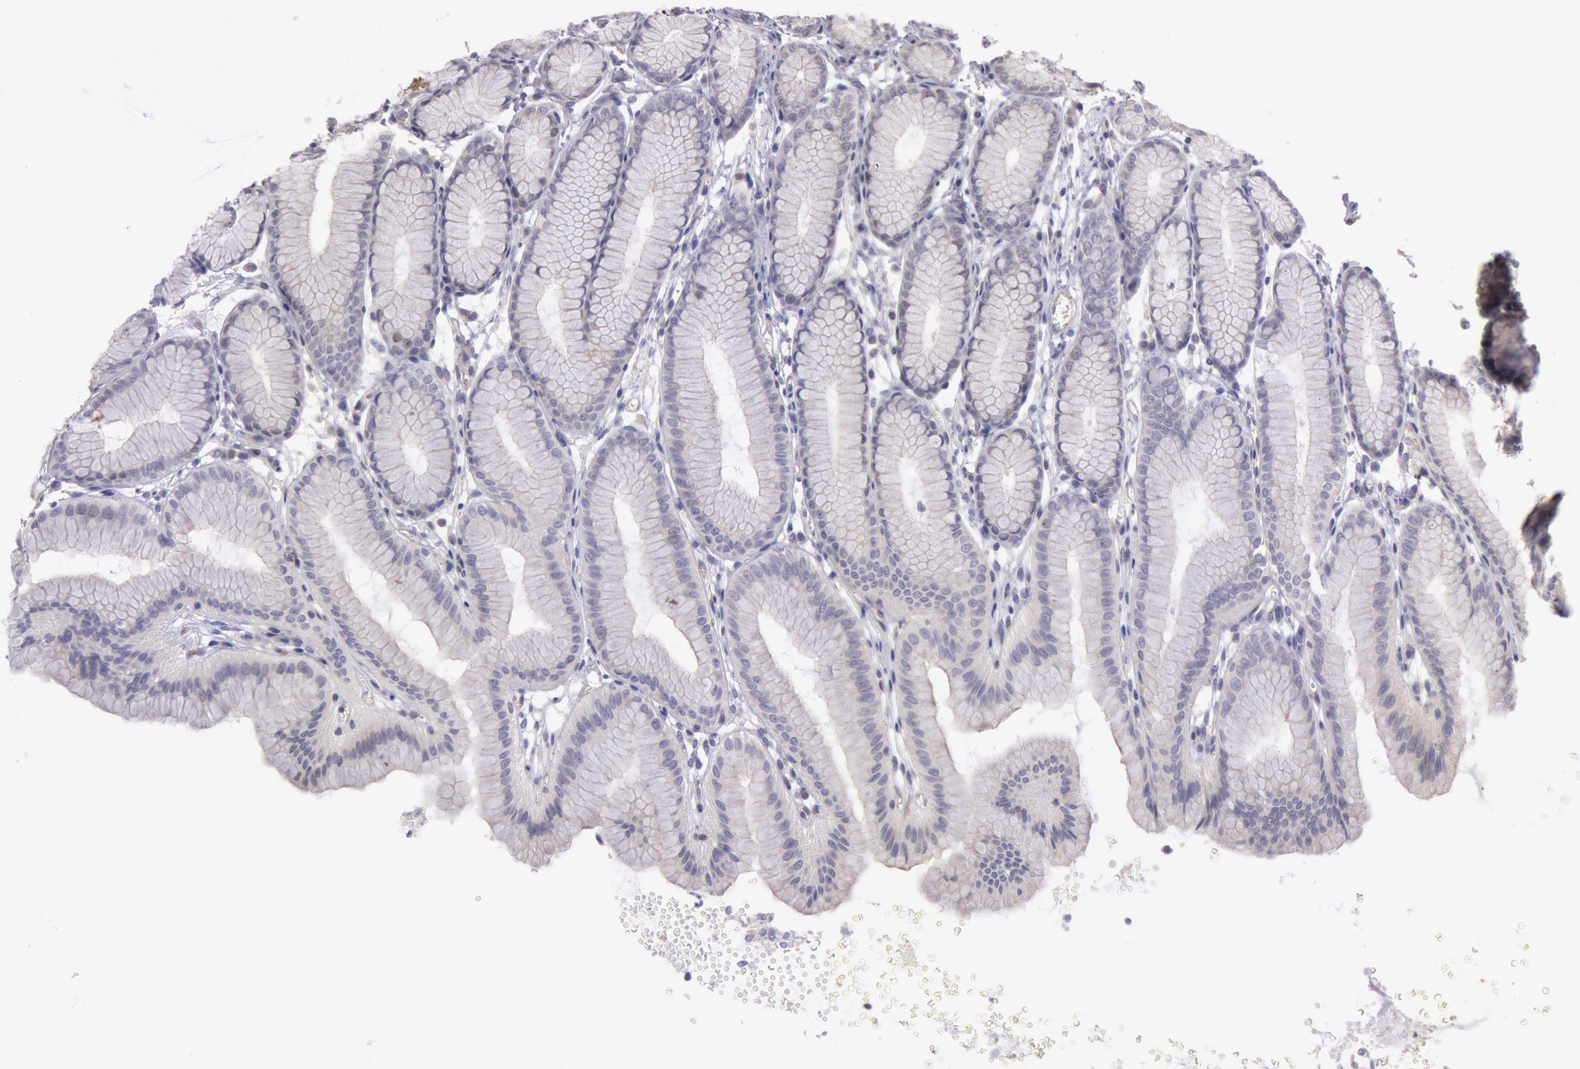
{"staining": {"intensity": "negative", "quantity": "none", "location": "none"}, "tissue": "stomach", "cell_type": "Glandular cells", "image_type": "normal", "snomed": [{"axis": "morphology", "description": "Normal tissue, NOS"}, {"axis": "topography", "description": "Stomach"}], "caption": "DAB immunohistochemical staining of normal human stomach exhibits no significant positivity in glandular cells.", "gene": "AMOTL1", "patient": {"sex": "male", "age": 42}}